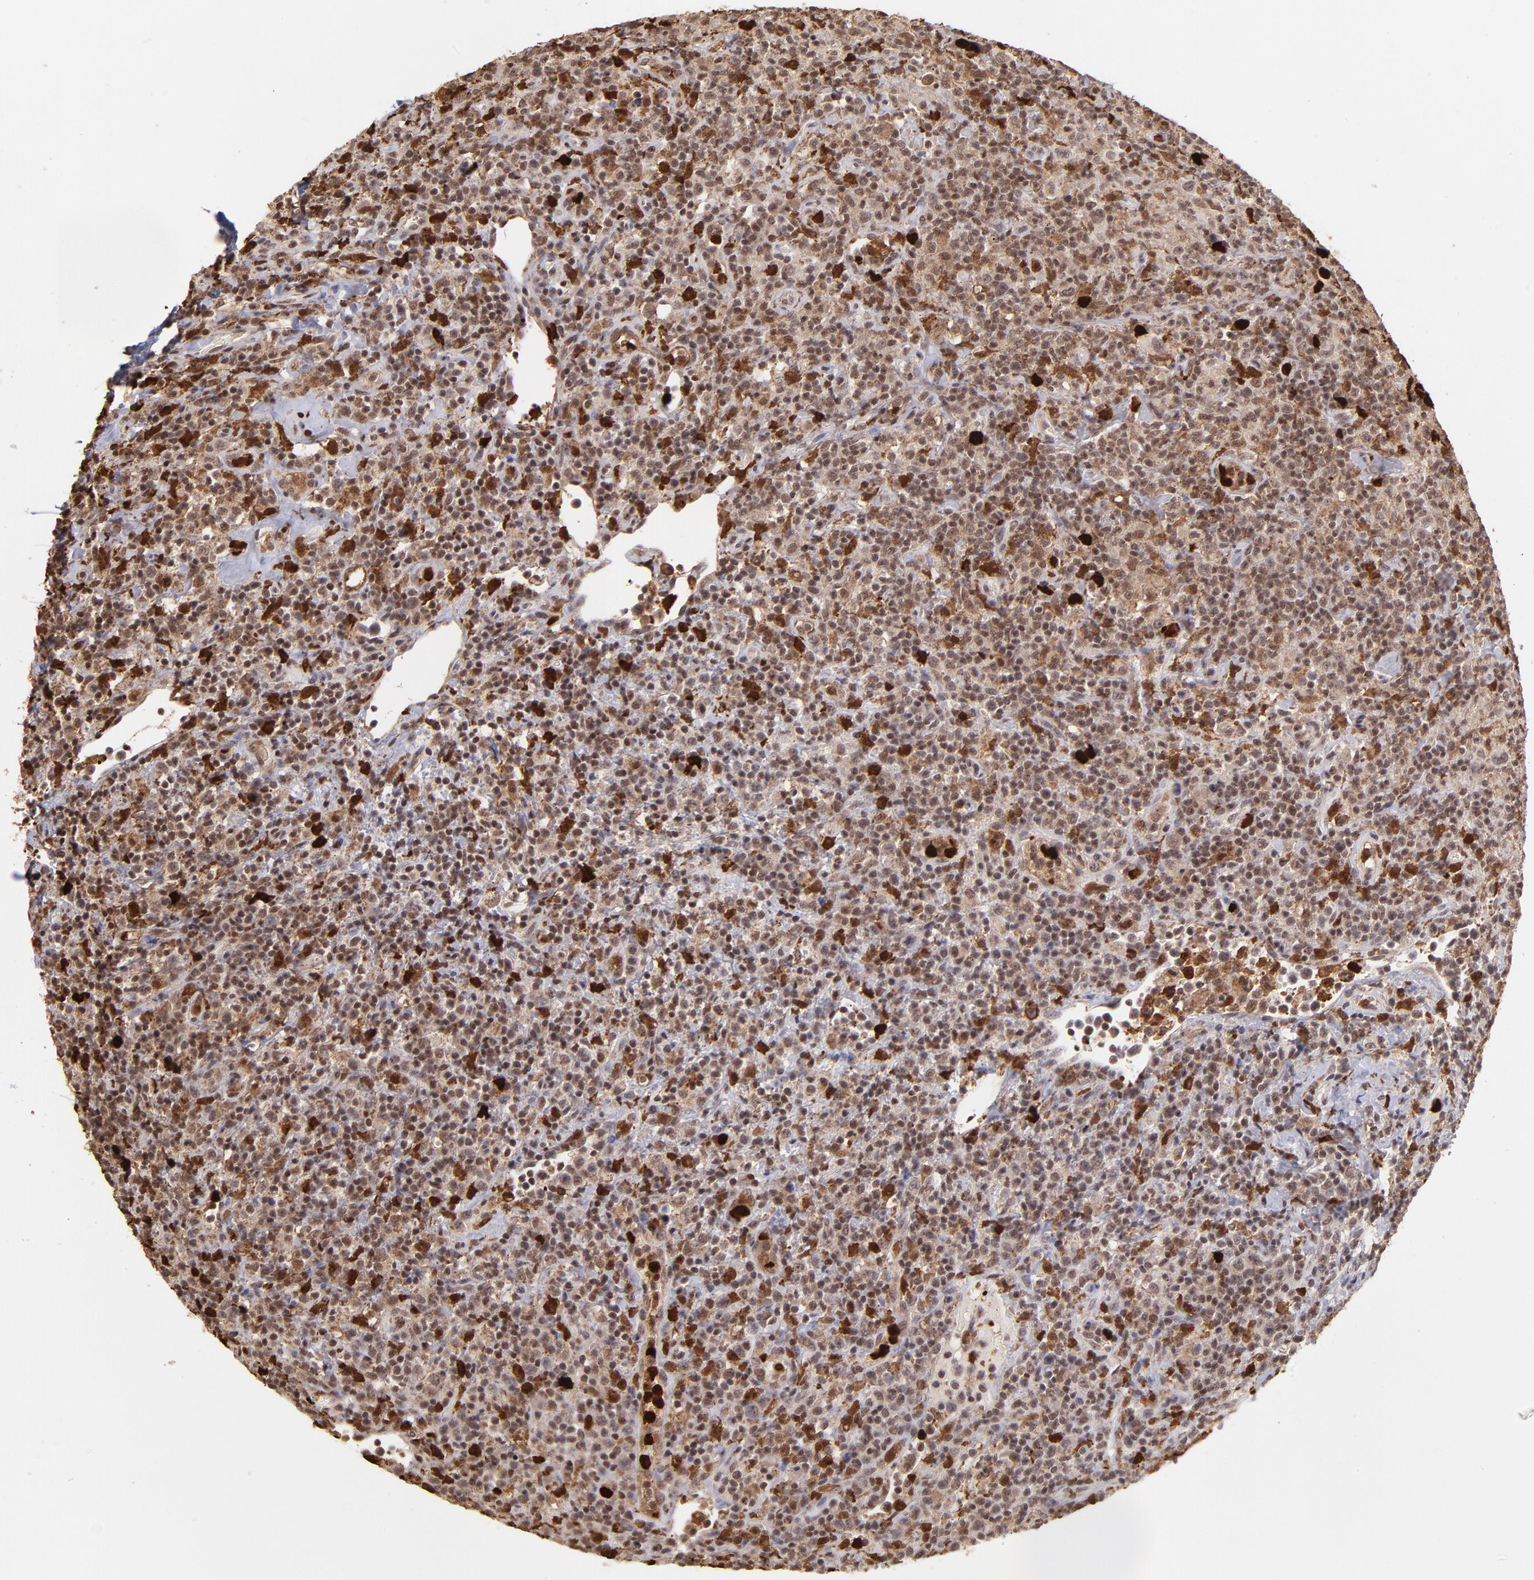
{"staining": {"intensity": "moderate", "quantity": ">75%", "location": "cytoplasmic/membranous,nuclear"}, "tissue": "lymphoma", "cell_type": "Tumor cells", "image_type": "cancer", "snomed": [{"axis": "morphology", "description": "Hodgkin's disease, NOS"}, {"axis": "topography", "description": "Lymph node"}], "caption": "A brown stain labels moderate cytoplasmic/membranous and nuclear positivity of a protein in lymphoma tumor cells. (brown staining indicates protein expression, while blue staining denotes nuclei).", "gene": "ZFX", "patient": {"sex": "male", "age": 65}}